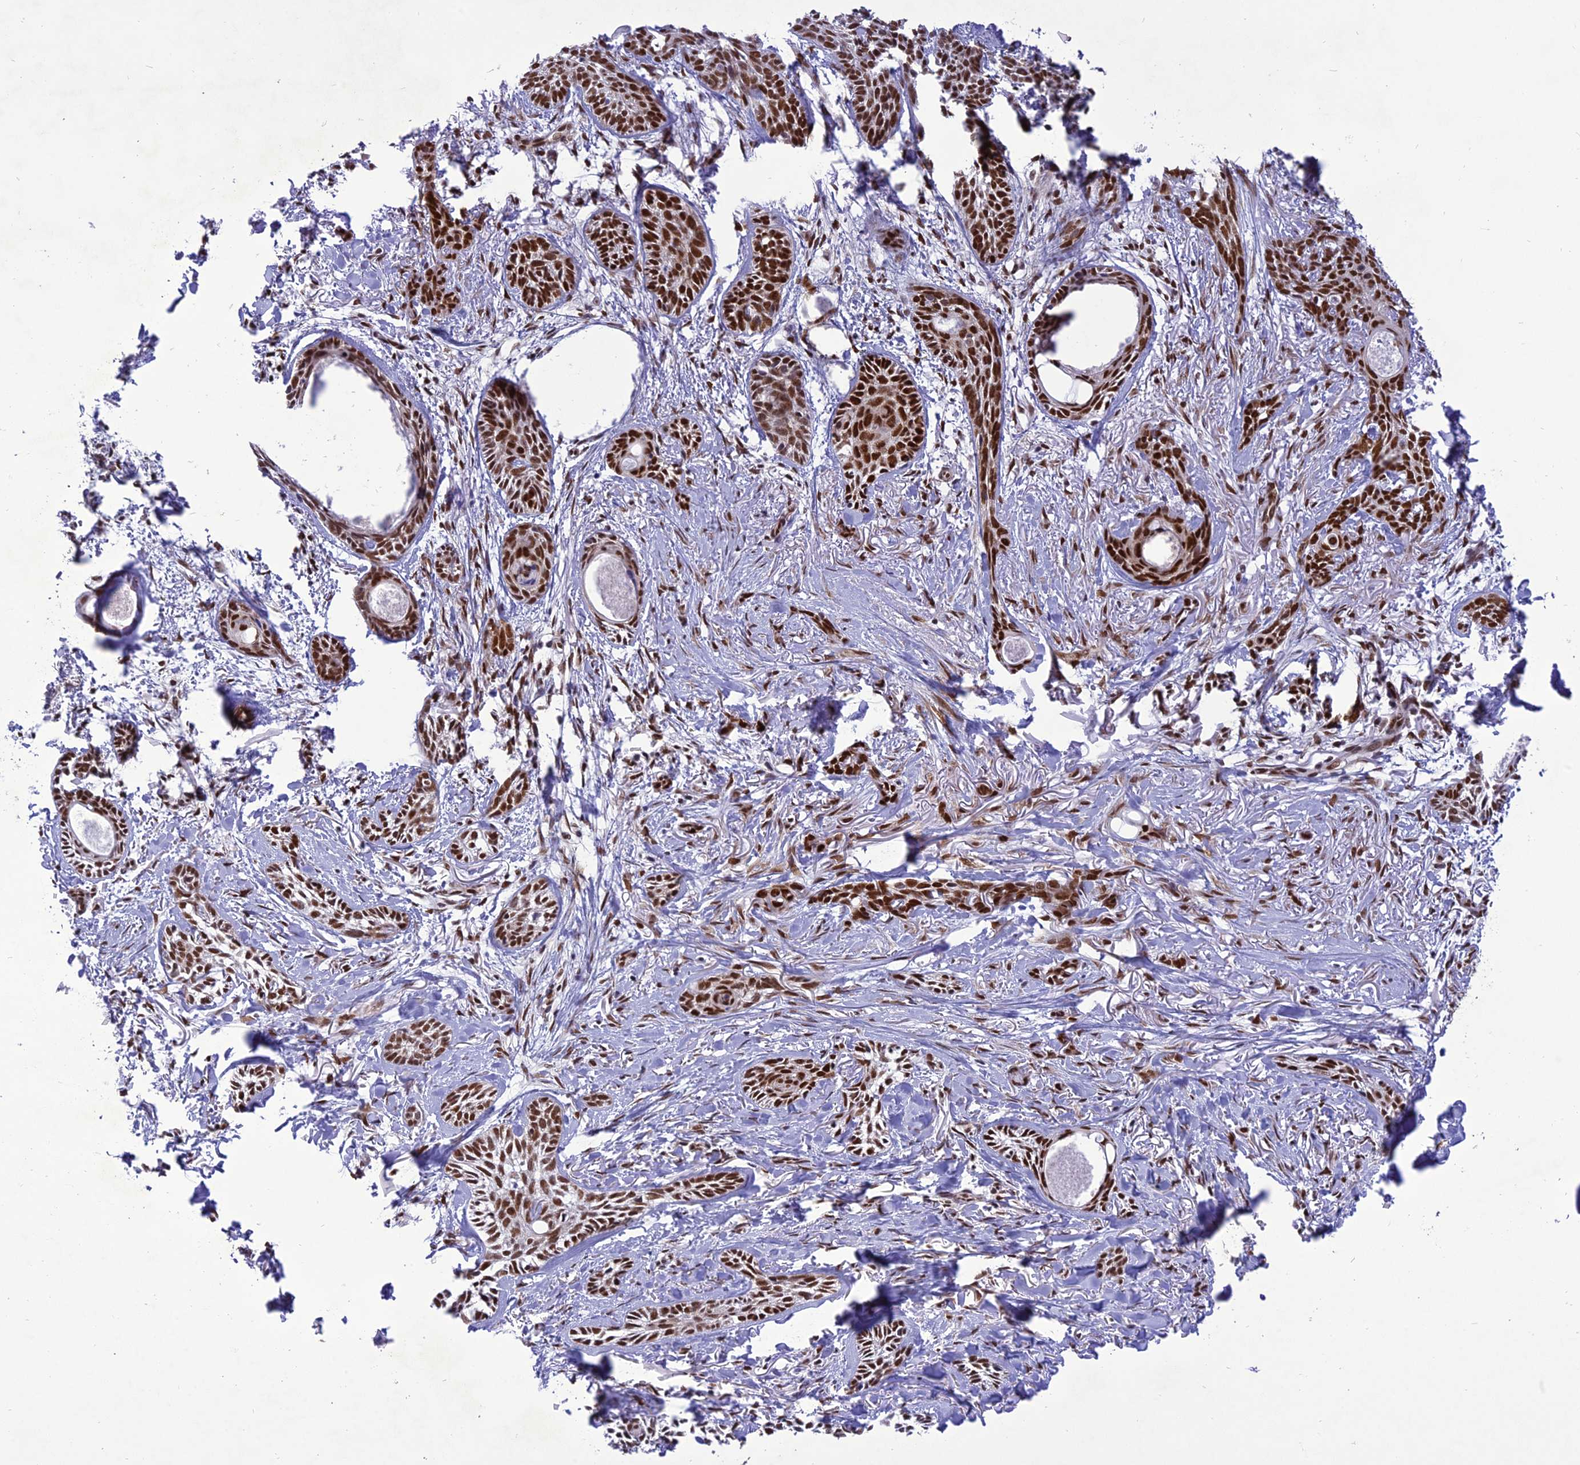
{"staining": {"intensity": "strong", "quantity": ">75%", "location": "nuclear"}, "tissue": "skin cancer", "cell_type": "Tumor cells", "image_type": "cancer", "snomed": [{"axis": "morphology", "description": "Basal cell carcinoma"}, {"axis": "topography", "description": "Skin"}], "caption": "A brown stain shows strong nuclear positivity of a protein in human skin cancer (basal cell carcinoma) tumor cells.", "gene": "DDX1", "patient": {"sex": "female", "age": 59}}